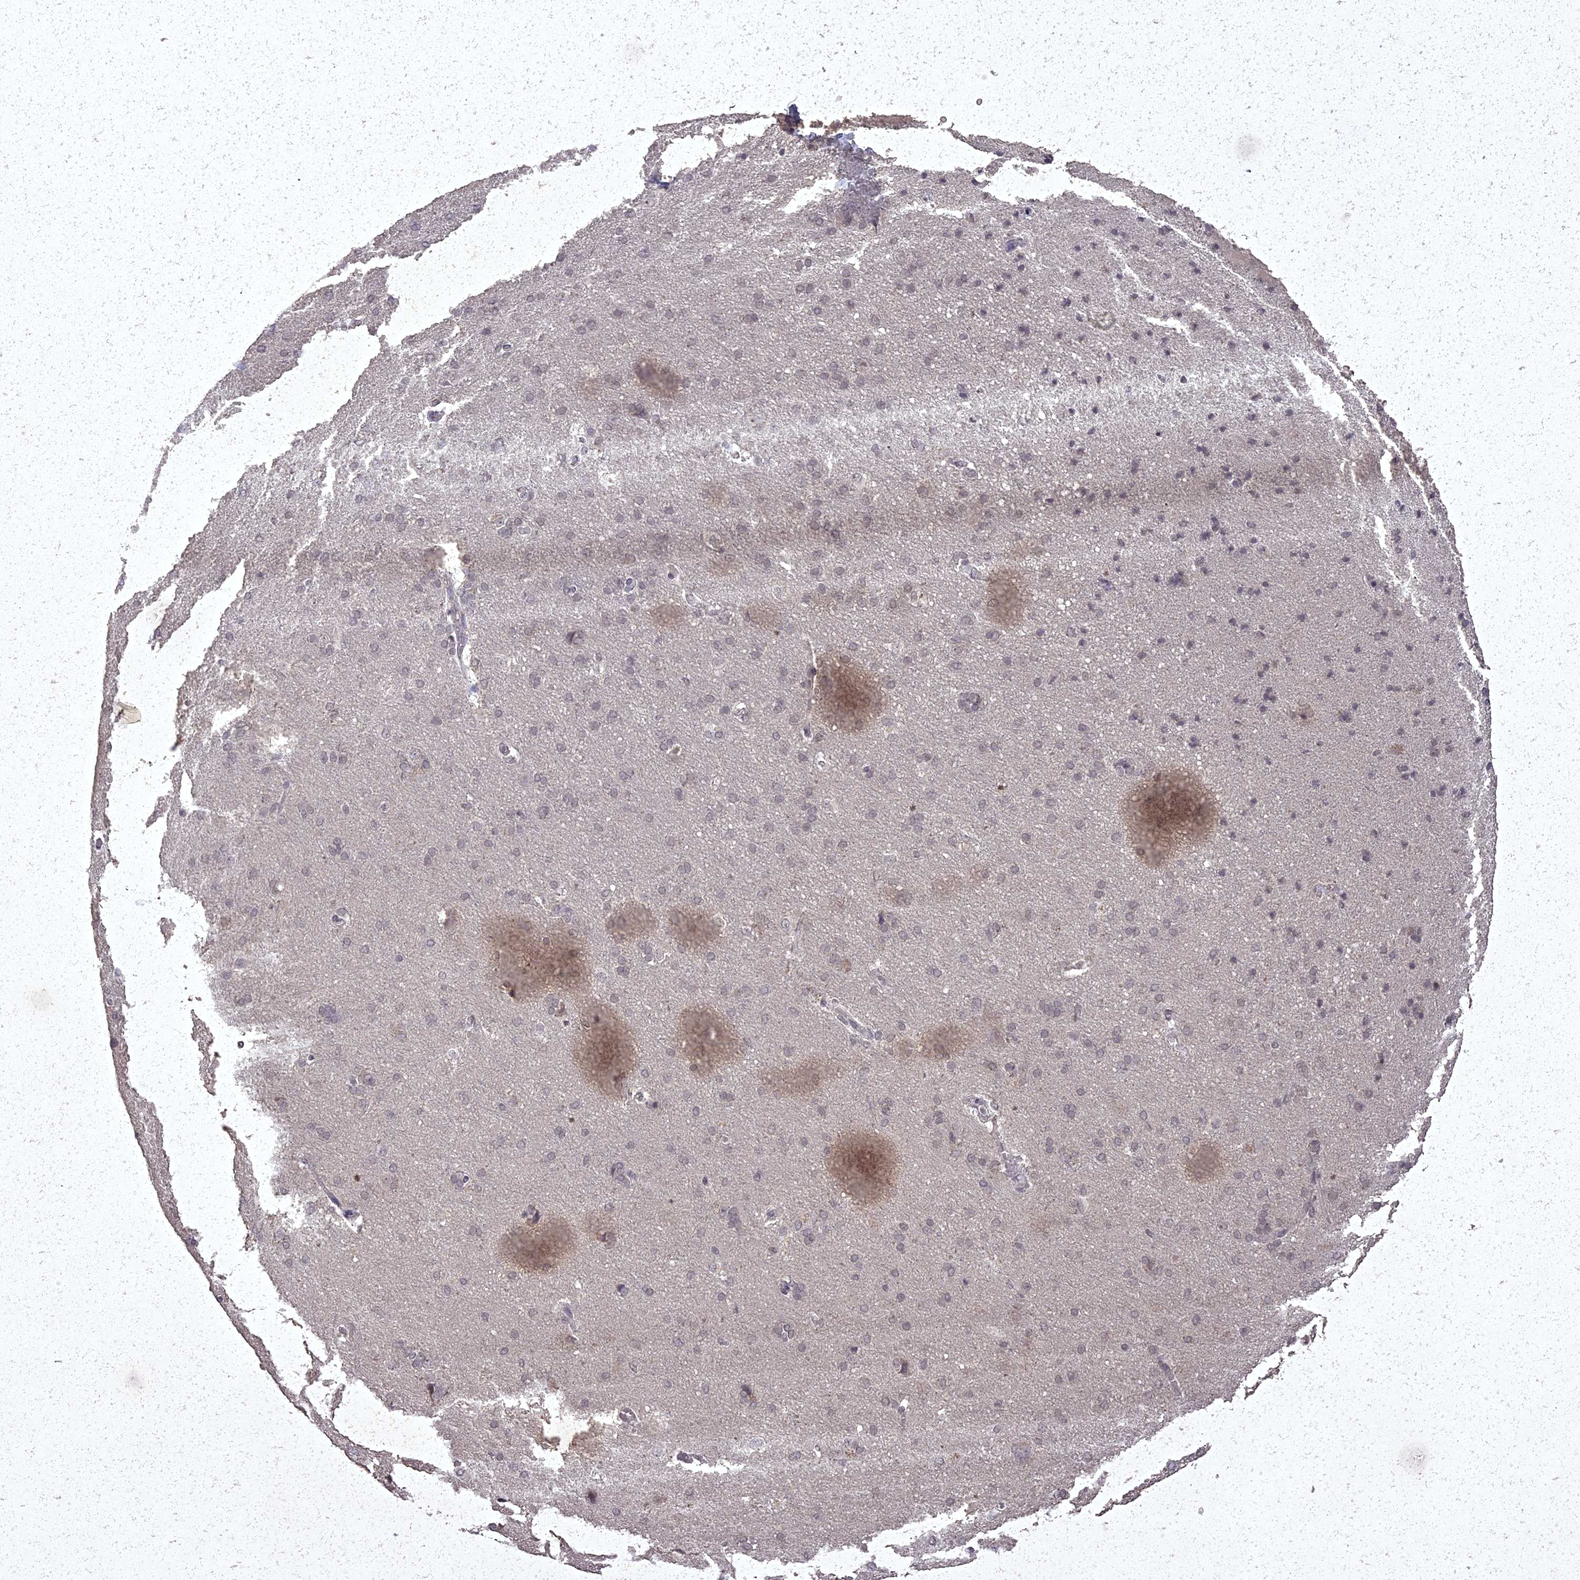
{"staining": {"intensity": "negative", "quantity": "none", "location": "none"}, "tissue": "cerebral cortex", "cell_type": "Endothelial cells", "image_type": "normal", "snomed": [{"axis": "morphology", "description": "Normal tissue, NOS"}, {"axis": "topography", "description": "Cerebral cortex"}], "caption": "This is an immunohistochemistry (IHC) photomicrograph of normal cerebral cortex. There is no staining in endothelial cells.", "gene": "ING5", "patient": {"sex": "male", "age": 62}}